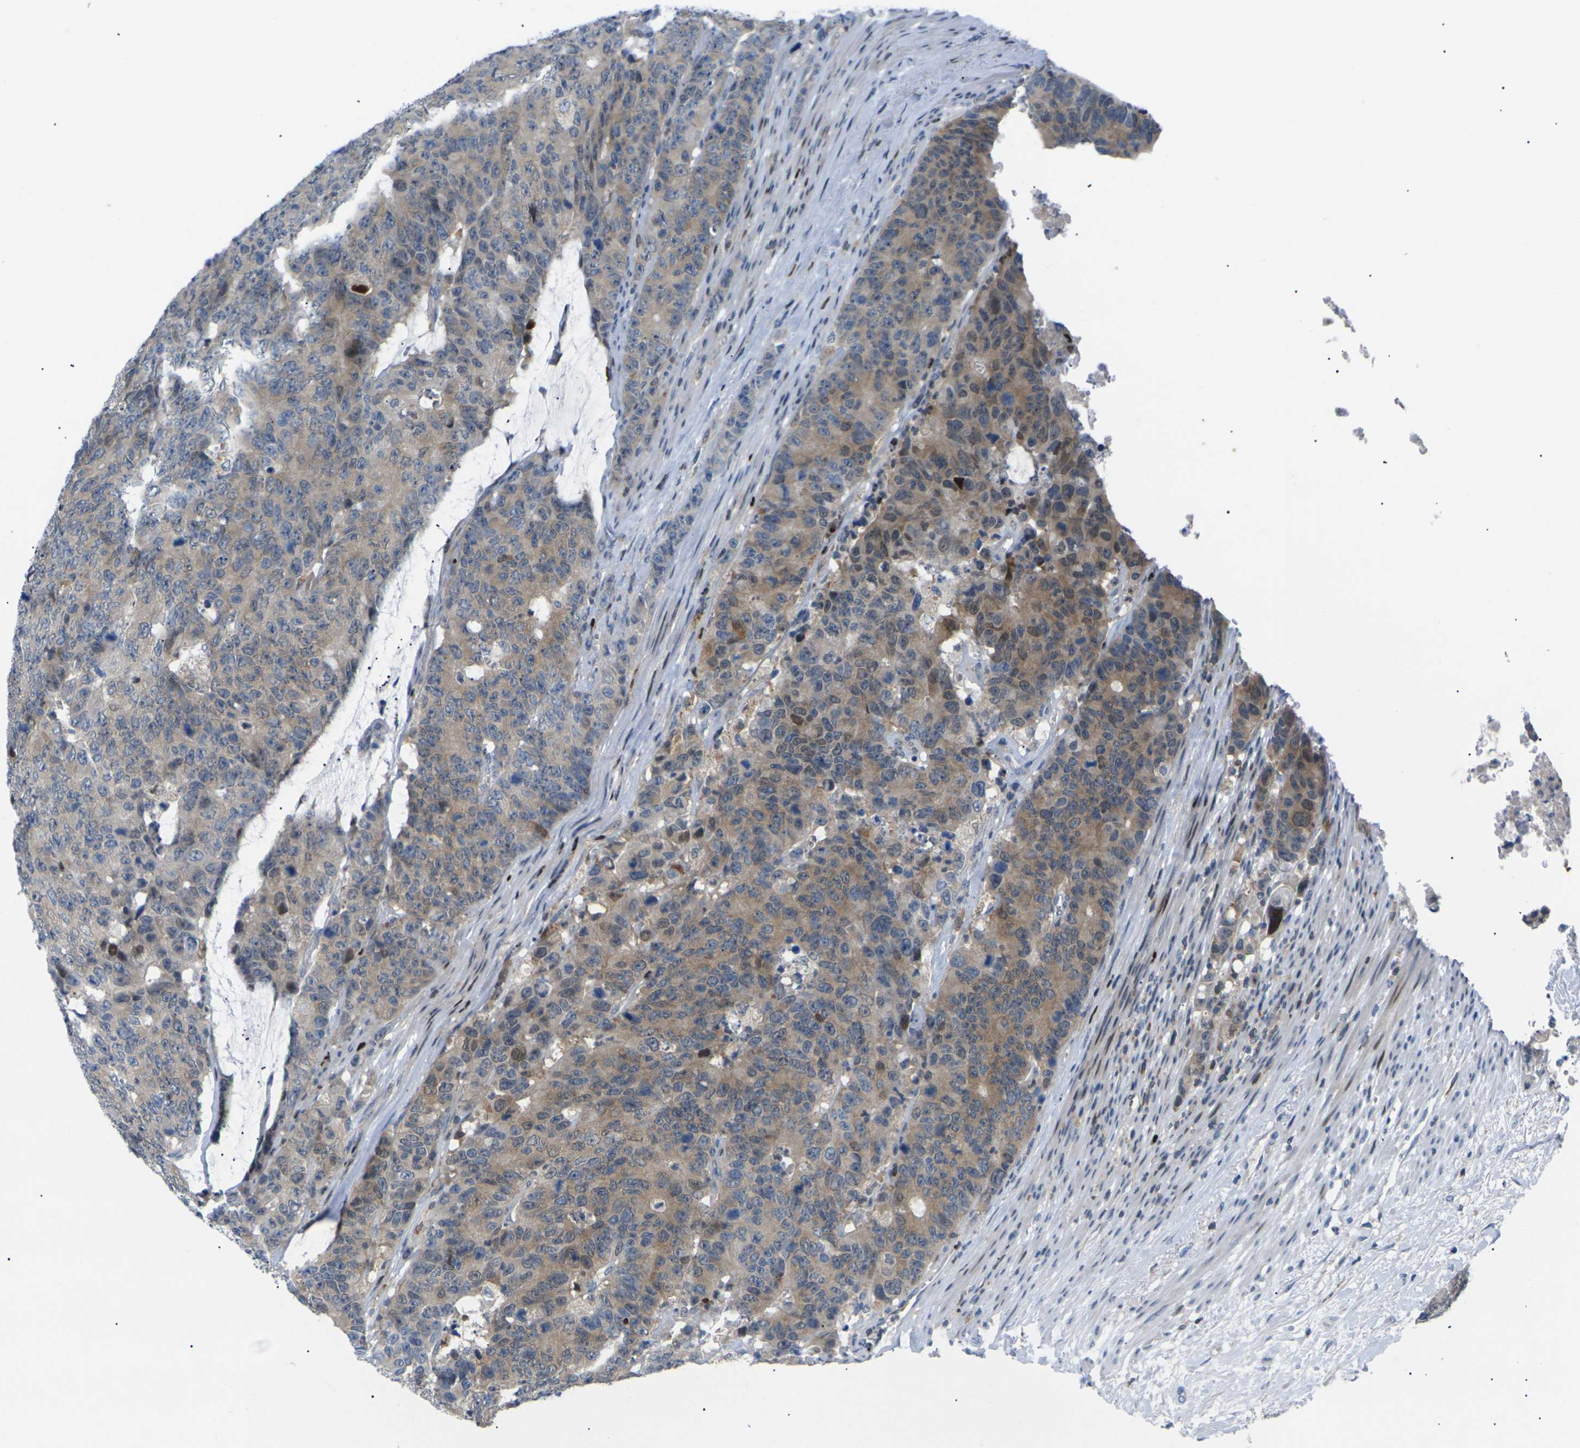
{"staining": {"intensity": "moderate", "quantity": ">75%", "location": "cytoplasmic/membranous"}, "tissue": "colorectal cancer", "cell_type": "Tumor cells", "image_type": "cancer", "snomed": [{"axis": "morphology", "description": "Adenocarcinoma, NOS"}, {"axis": "topography", "description": "Colon"}], "caption": "Colorectal adenocarcinoma tissue exhibits moderate cytoplasmic/membranous expression in approximately >75% of tumor cells, visualized by immunohistochemistry. (DAB IHC, brown staining for protein, blue staining for nuclei).", "gene": "RPS6KA3", "patient": {"sex": "female", "age": 86}}